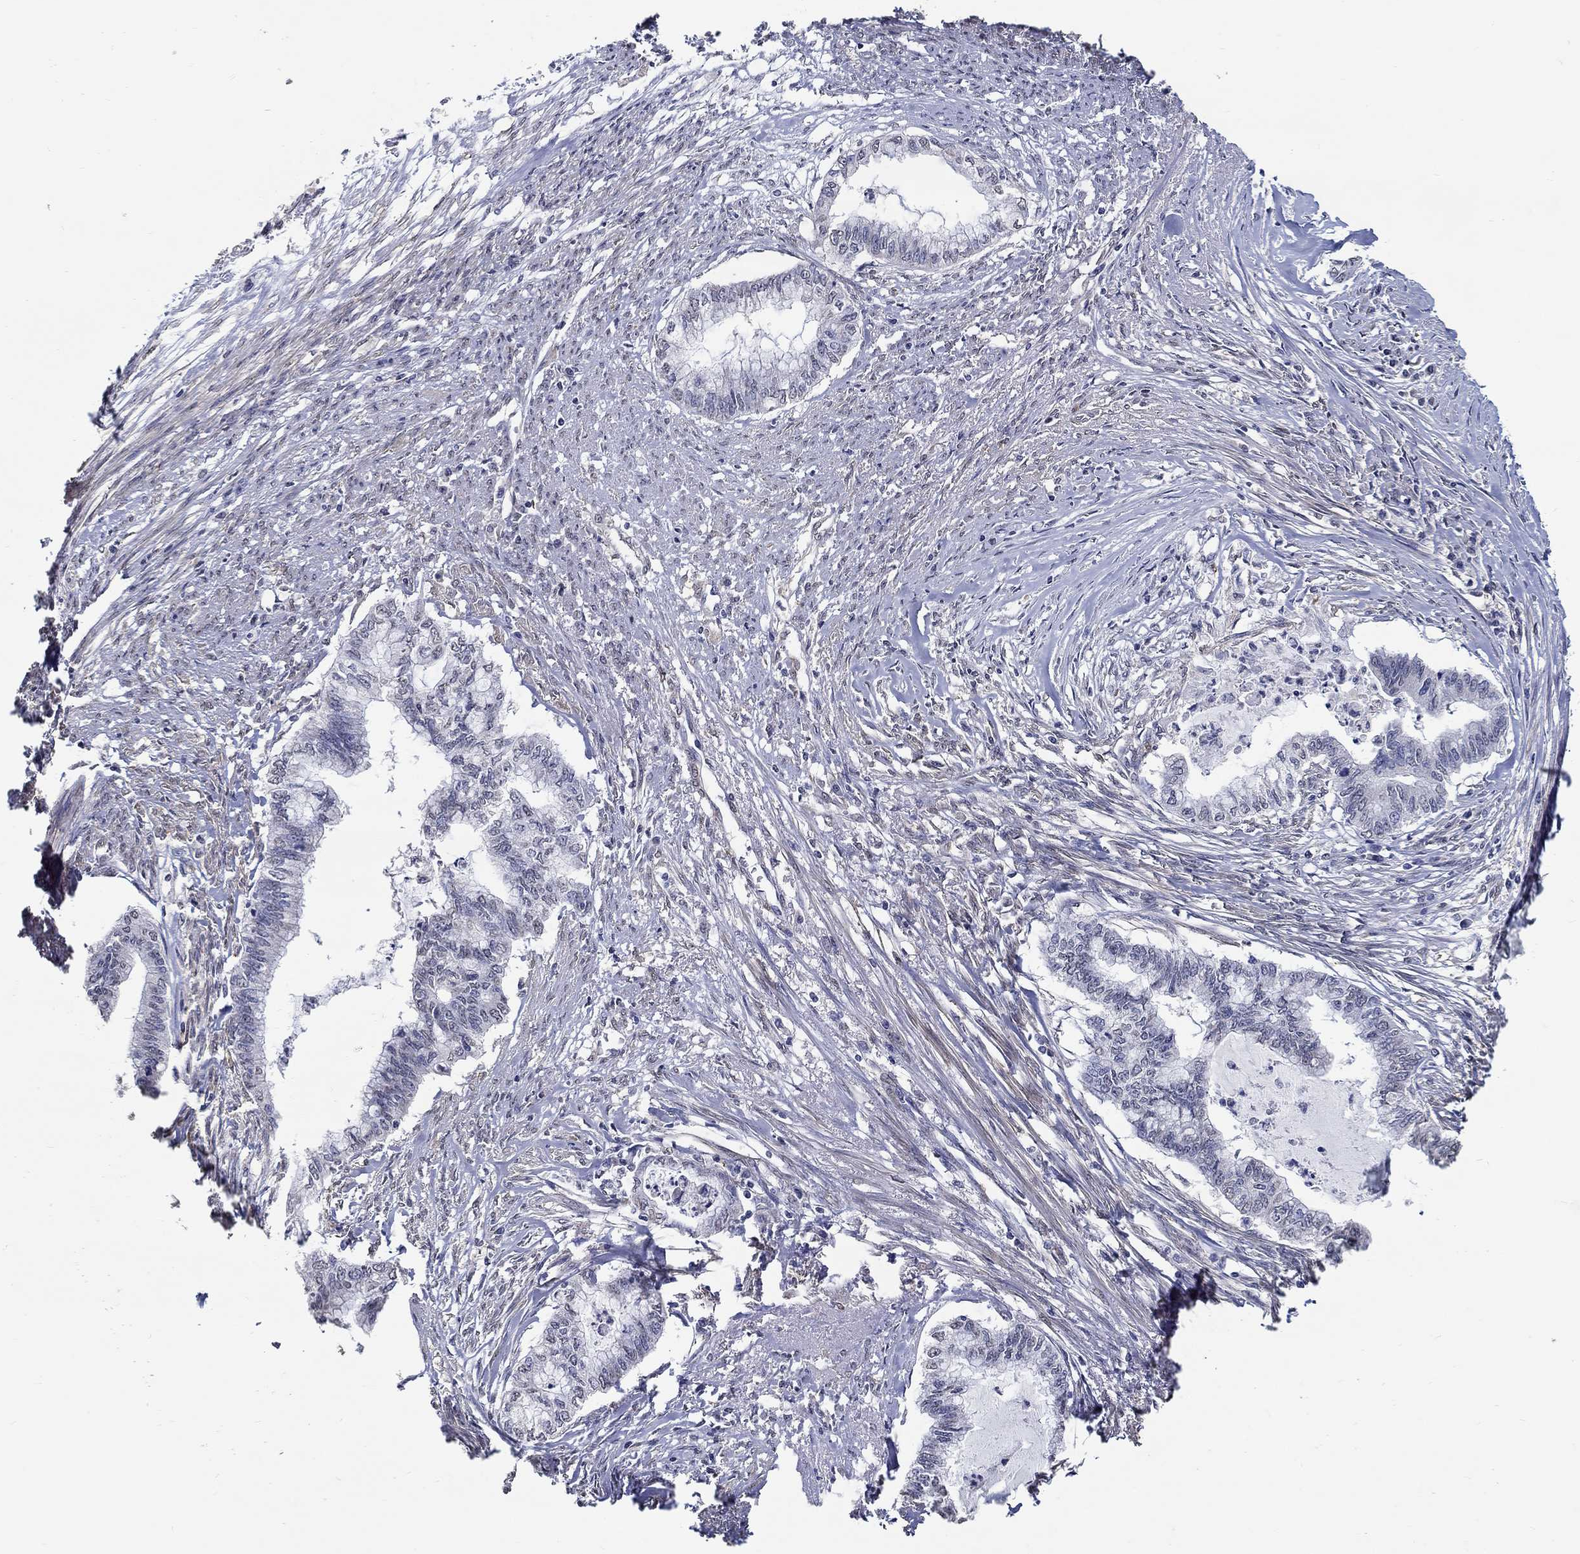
{"staining": {"intensity": "negative", "quantity": "none", "location": "none"}, "tissue": "endometrial cancer", "cell_type": "Tumor cells", "image_type": "cancer", "snomed": [{"axis": "morphology", "description": "Adenocarcinoma, NOS"}, {"axis": "topography", "description": "Endometrium"}], "caption": "Immunohistochemical staining of human endometrial cancer (adenocarcinoma) exhibits no significant positivity in tumor cells.", "gene": "PDE1B", "patient": {"sex": "female", "age": 79}}